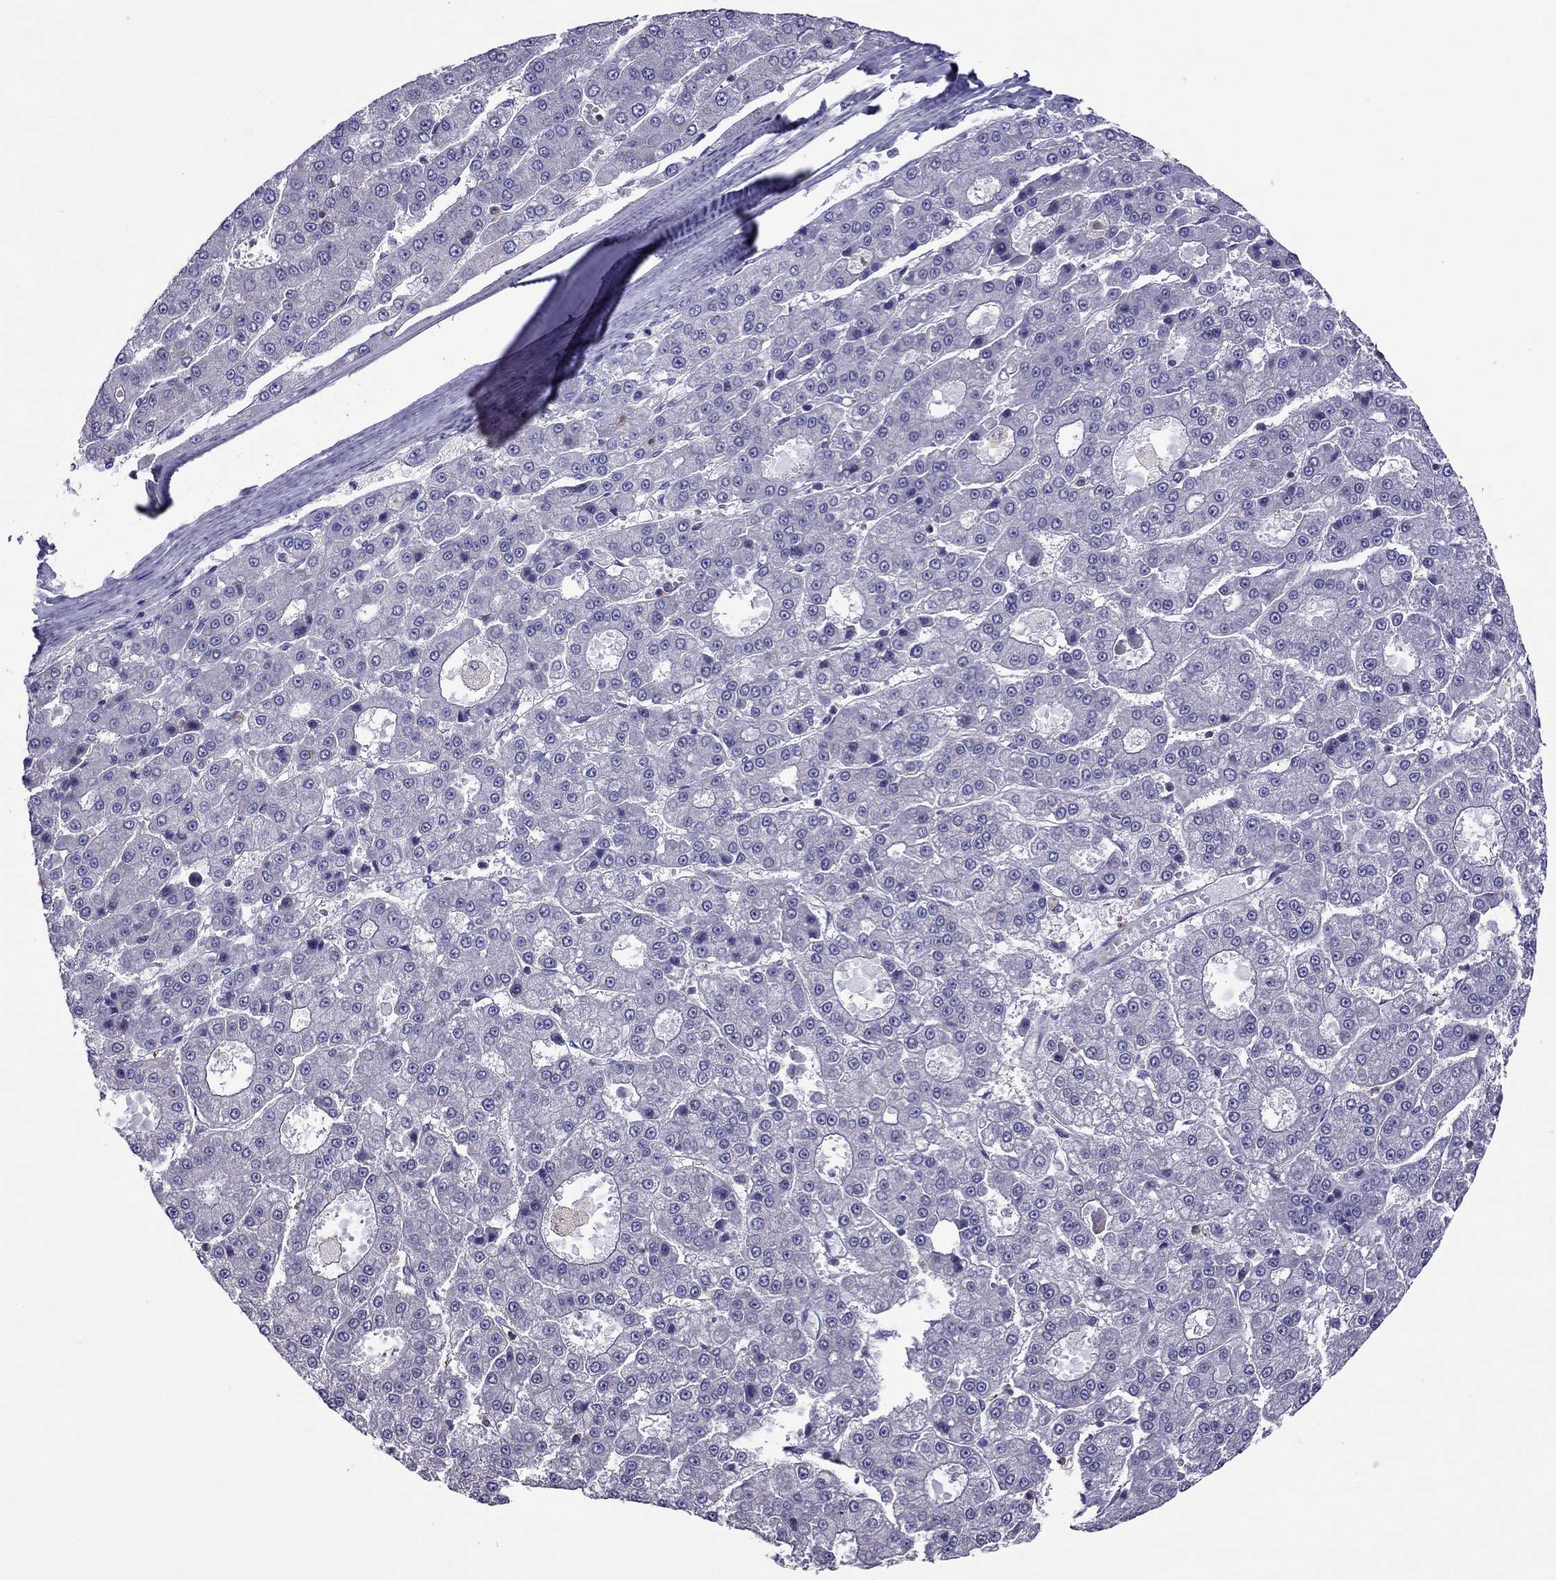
{"staining": {"intensity": "negative", "quantity": "none", "location": "none"}, "tissue": "liver cancer", "cell_type": "Tumor cells", "image_type": "cancer", "snomed": [{"axis": "morphology", "description": "Carcinoma, Hepatocellular, NOS"}, {"axis": "topography", "description": "Liver"}], "caption": "This is an IHC photomicrograph of human liver hepatocellular carcinoma. There is no expression in tumor cells.", "gene": "TEX22", "patient": {"sex": "male", "age": 70}}